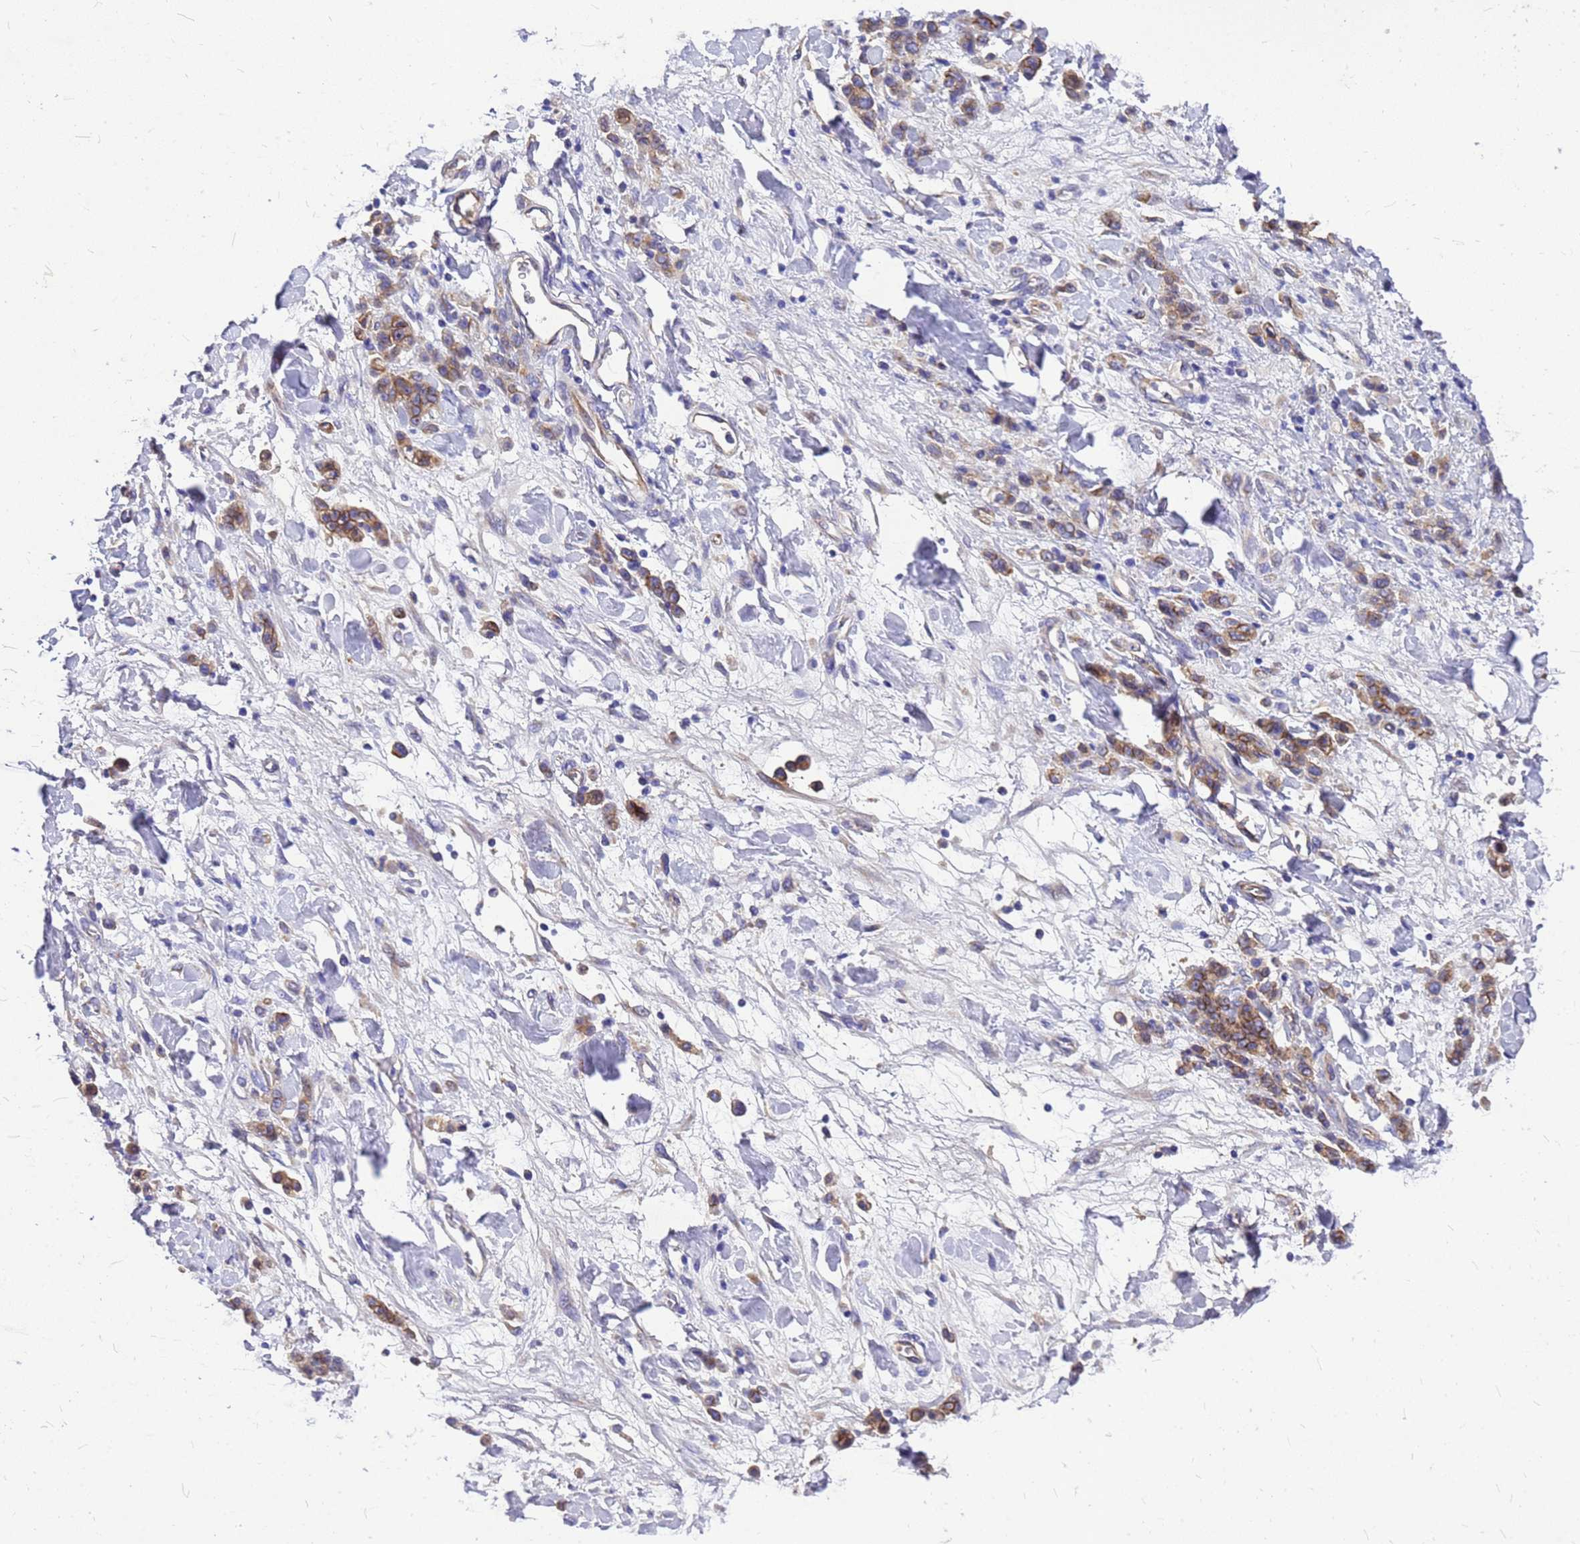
{"staining": {"intensity": "moderate", "quantity": ">75%", "location": "cytoplasmic/membranous"}, "tissue": "stomach cancer", "cell_type": "Tumor cells", "image_type": "cancer", "snomed": [{"axis": "morphology", "description": "Normal tissue, NOS"}, {"axis": "morphology", "description": "Adenocarcinoma, NOS"}, {"axis": "topography", "description": "Stomach"}], "caption": "Stomach cancer was stained to show a protein in brown. There is medium levels of moderate cytoplasmic/membranous staining in approximately >75% of tumor cells. (Stains: DAB in brown, nuclei in blue, Microscopy: brightfield microscopy at high magnification).", "gene": "FBXW5", "patient": {"sex": "male", "age": 82}}